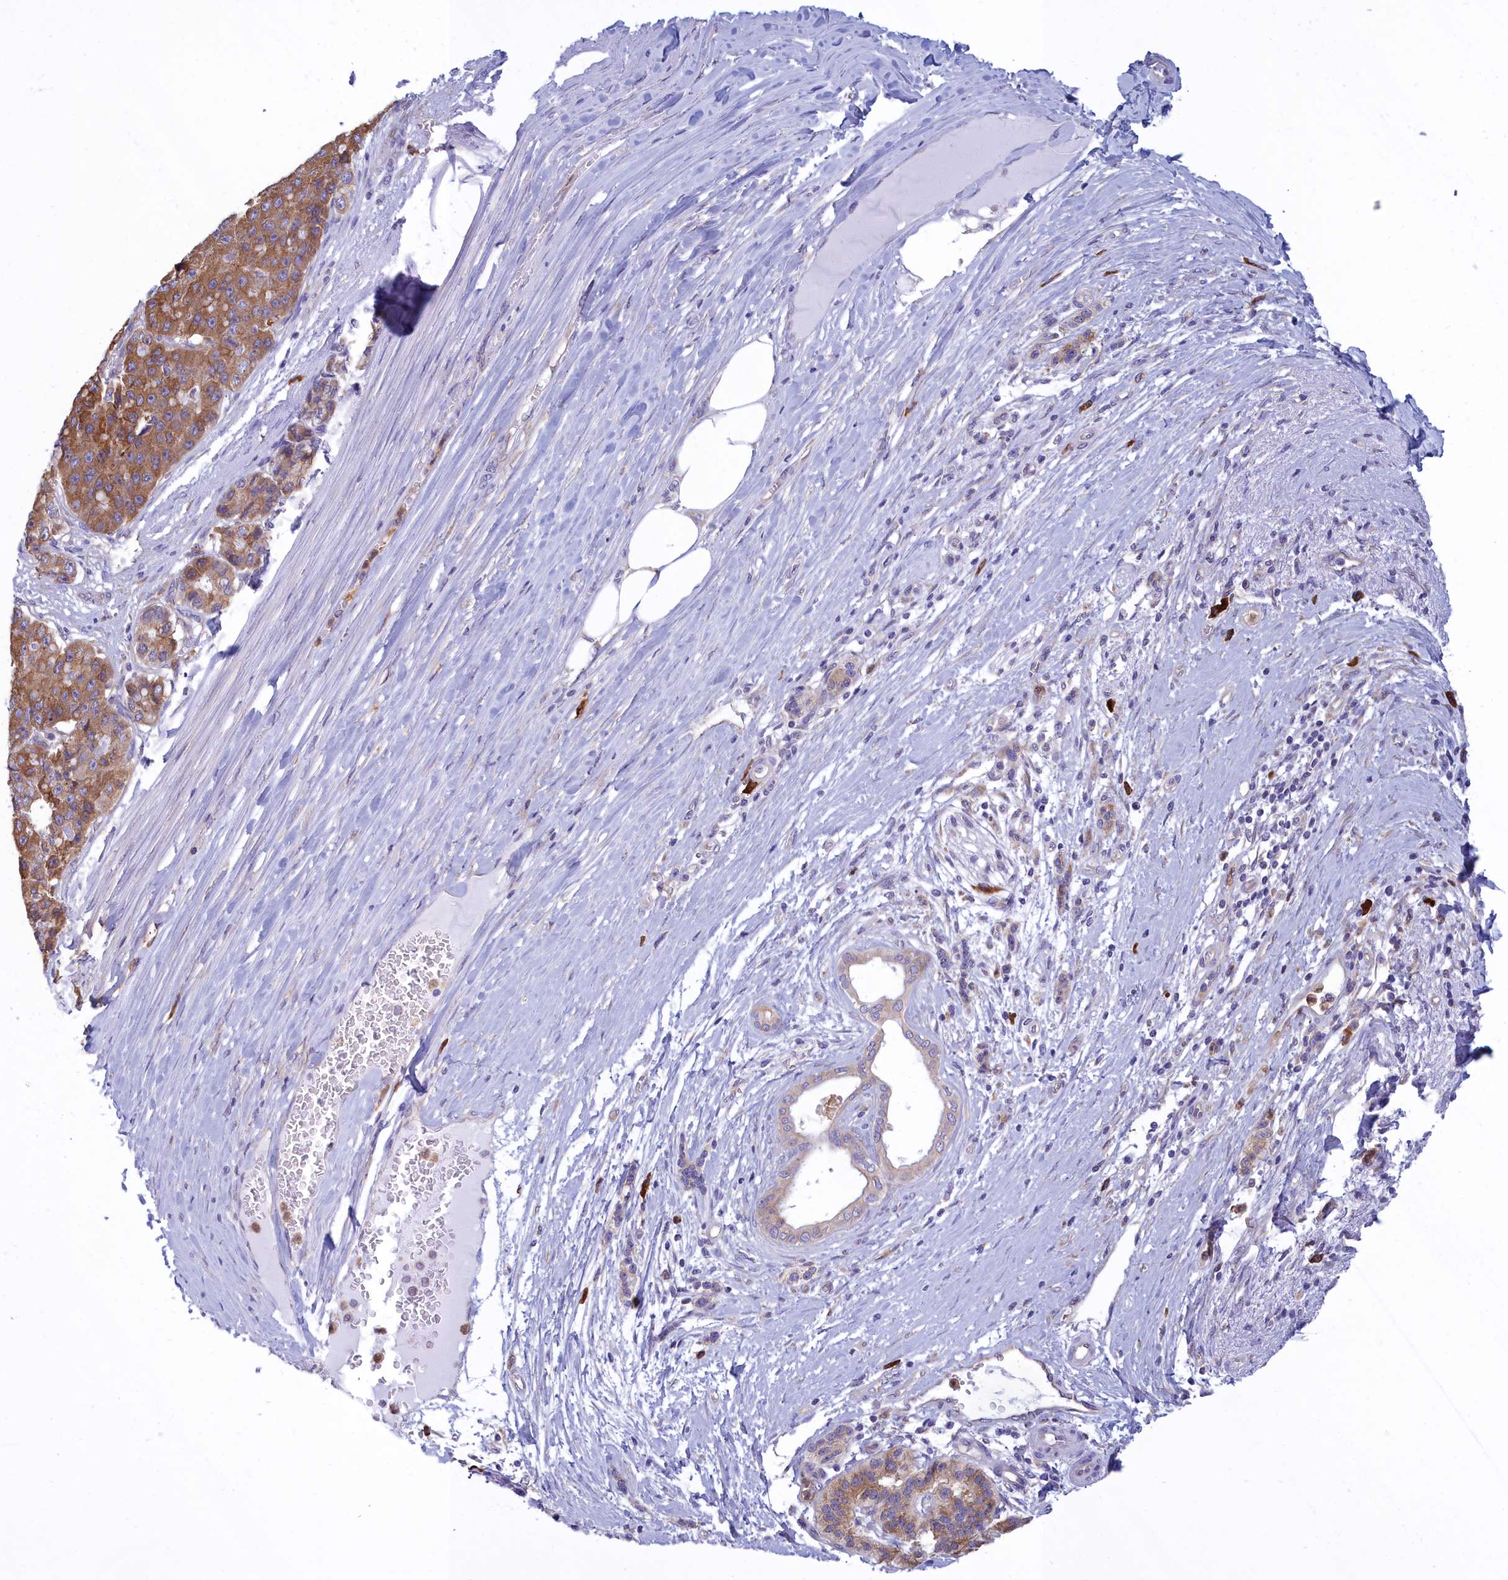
{"staining": {"intensity": "moderate", "quantity": ">75%", "location": "cytoplasmic/membranous"}, "tissue": "pancreatic cancer", "cell_type": "Tumor cells", "image_type": "cancer", "snomed": [{"axis": "morphology", "description": "Adenocarcinoma, NOS"}, {"axis": "topography", "description": "Pancreas"}], "caption": "An immunohistochemistry (IHC) micrograph of neoplastic tissue is shown. Protein staining in brown highlights moderate cytoplasmic/membranous positivity in pancreatic cancer within tumor cells.", "gene": "HM13", "patient": {"sex": "male", "age": 50}}